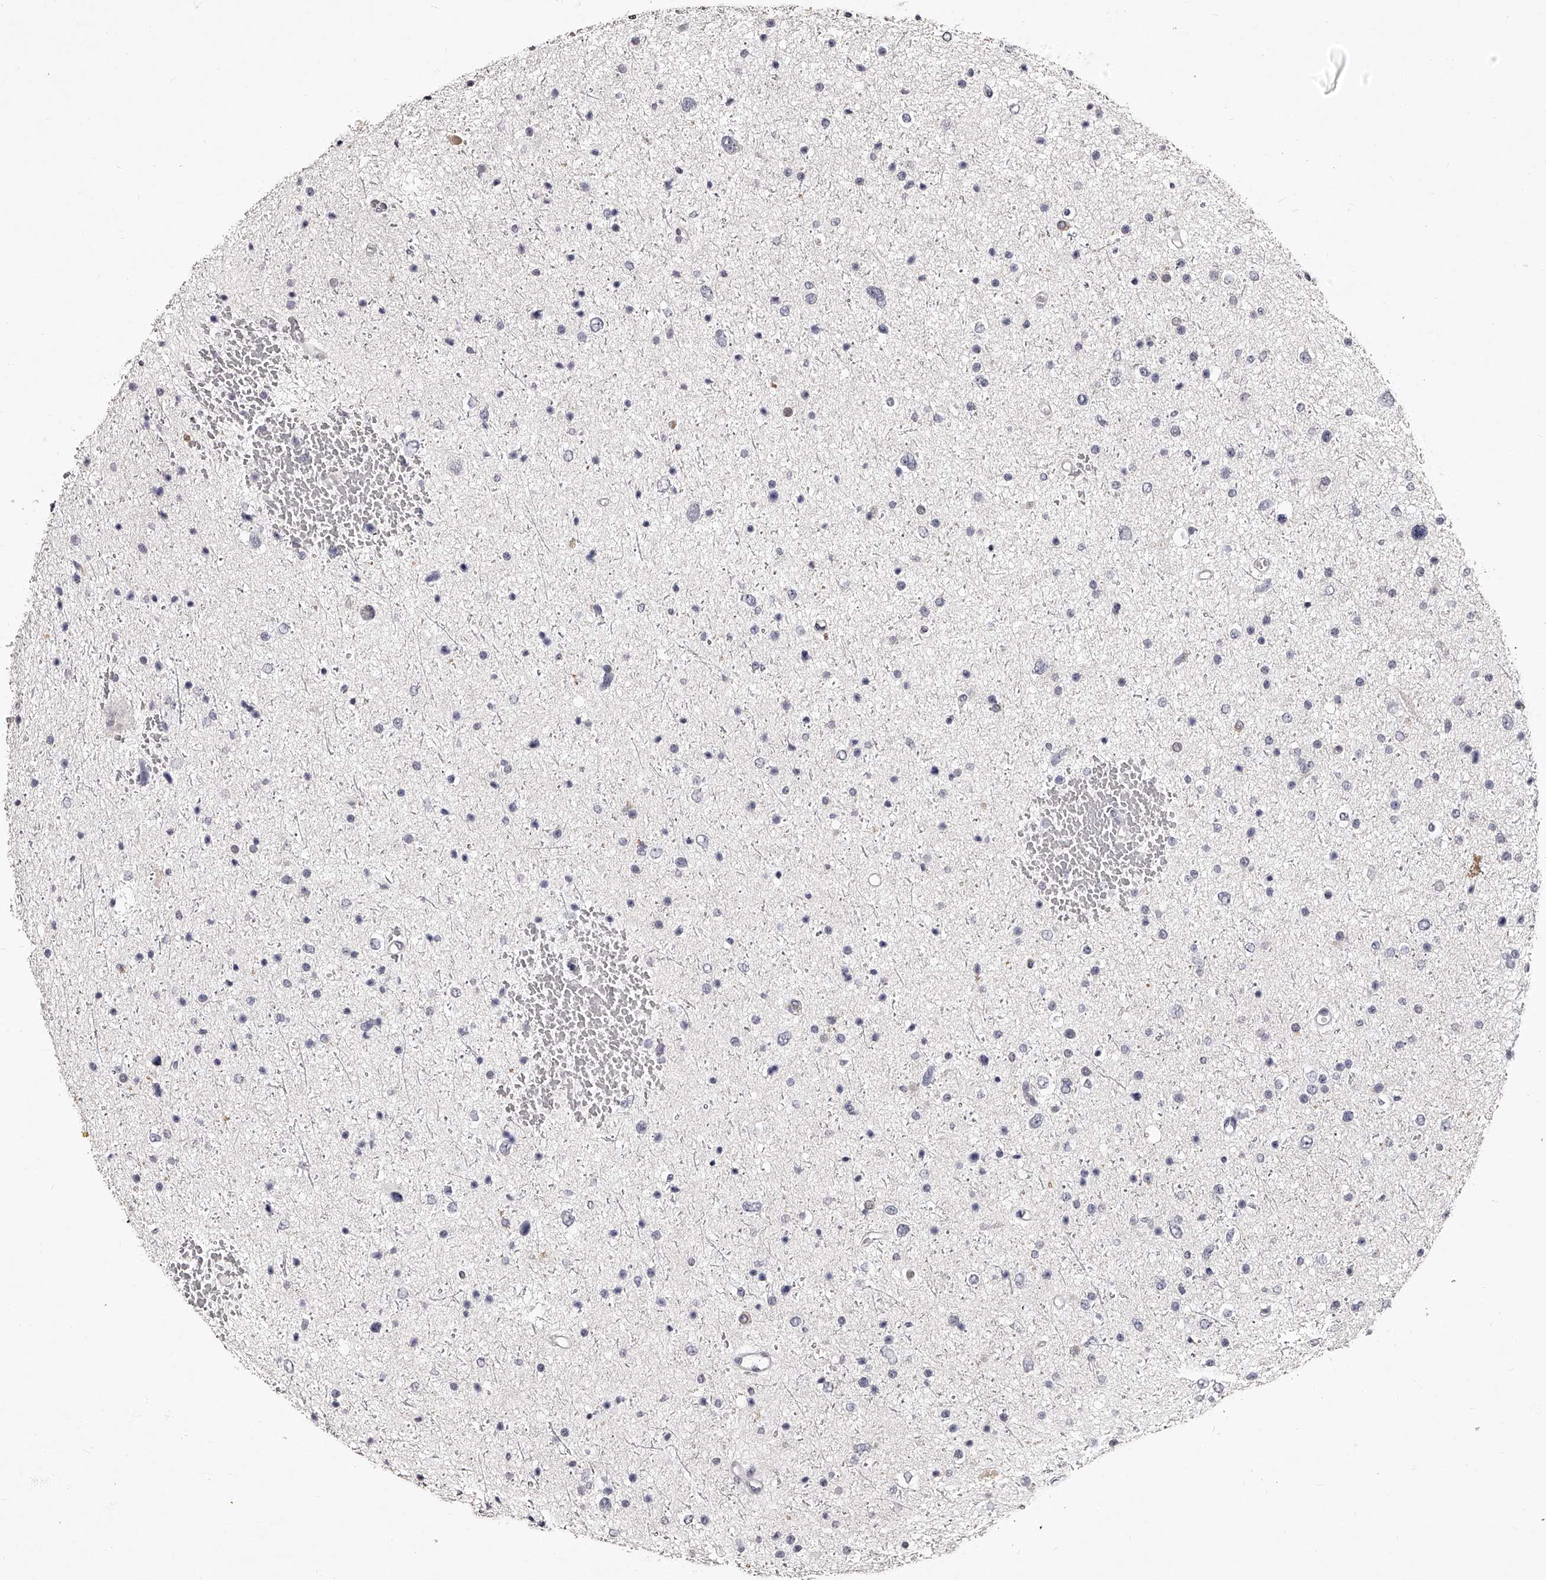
{"staining": {"intensity": "negative", "quantity": "none", "location": "none"}, "tissue": "glioma", "cell_type": "Tumor cells", "image_type": "cancer", "snomed": [{"axis": "morphology", "description": "Glioma, malignant, Low grade"}, {"axis": "topography", "description": "Brain"}], "caption": "High power microscopy image of an IHC image of malignant low-grade glioma, revealing no significant expression in tumor cells.", "gene": "NT5DC1", "patient": {"sex": "female", "age": 37}}